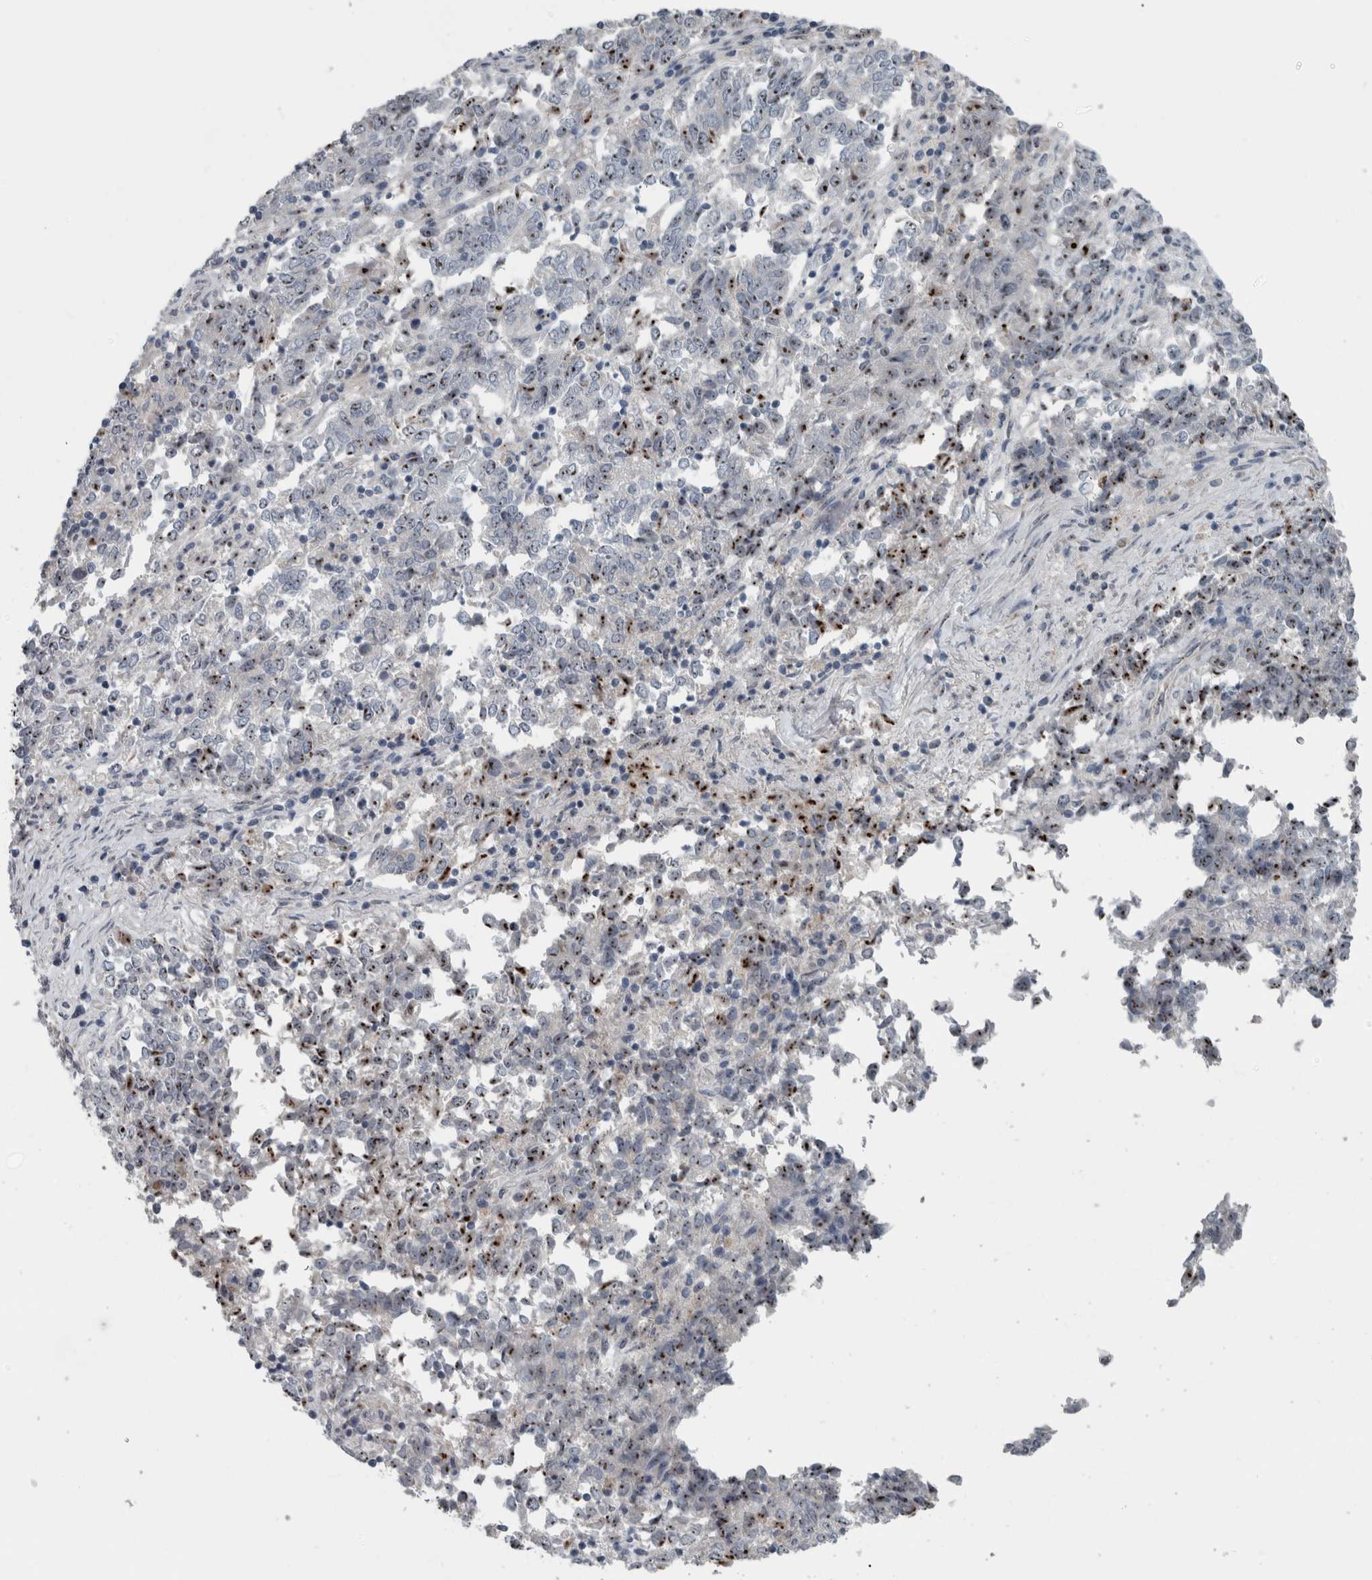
{"staining": {"intensity": "weak", "quantity": "25%-75%", "location": "nuclear"}, "tissue": "endometrial cancer", "cell_type": "Tumor cells", "image_type": "cancer", "snomed": [{"axis": "morphology", "description": "Adenocarcinoma, NOS"}, {"axis": "topography", "description": "Endometrium"}], "caption": "Human adenocarcinoma (endometrial) stained with a brown dye shows weak nuclear positive staining in about 25%-75% of tumor cells.", "gene": "UTP6", "patient": {"sex": "female", "age": 80}}